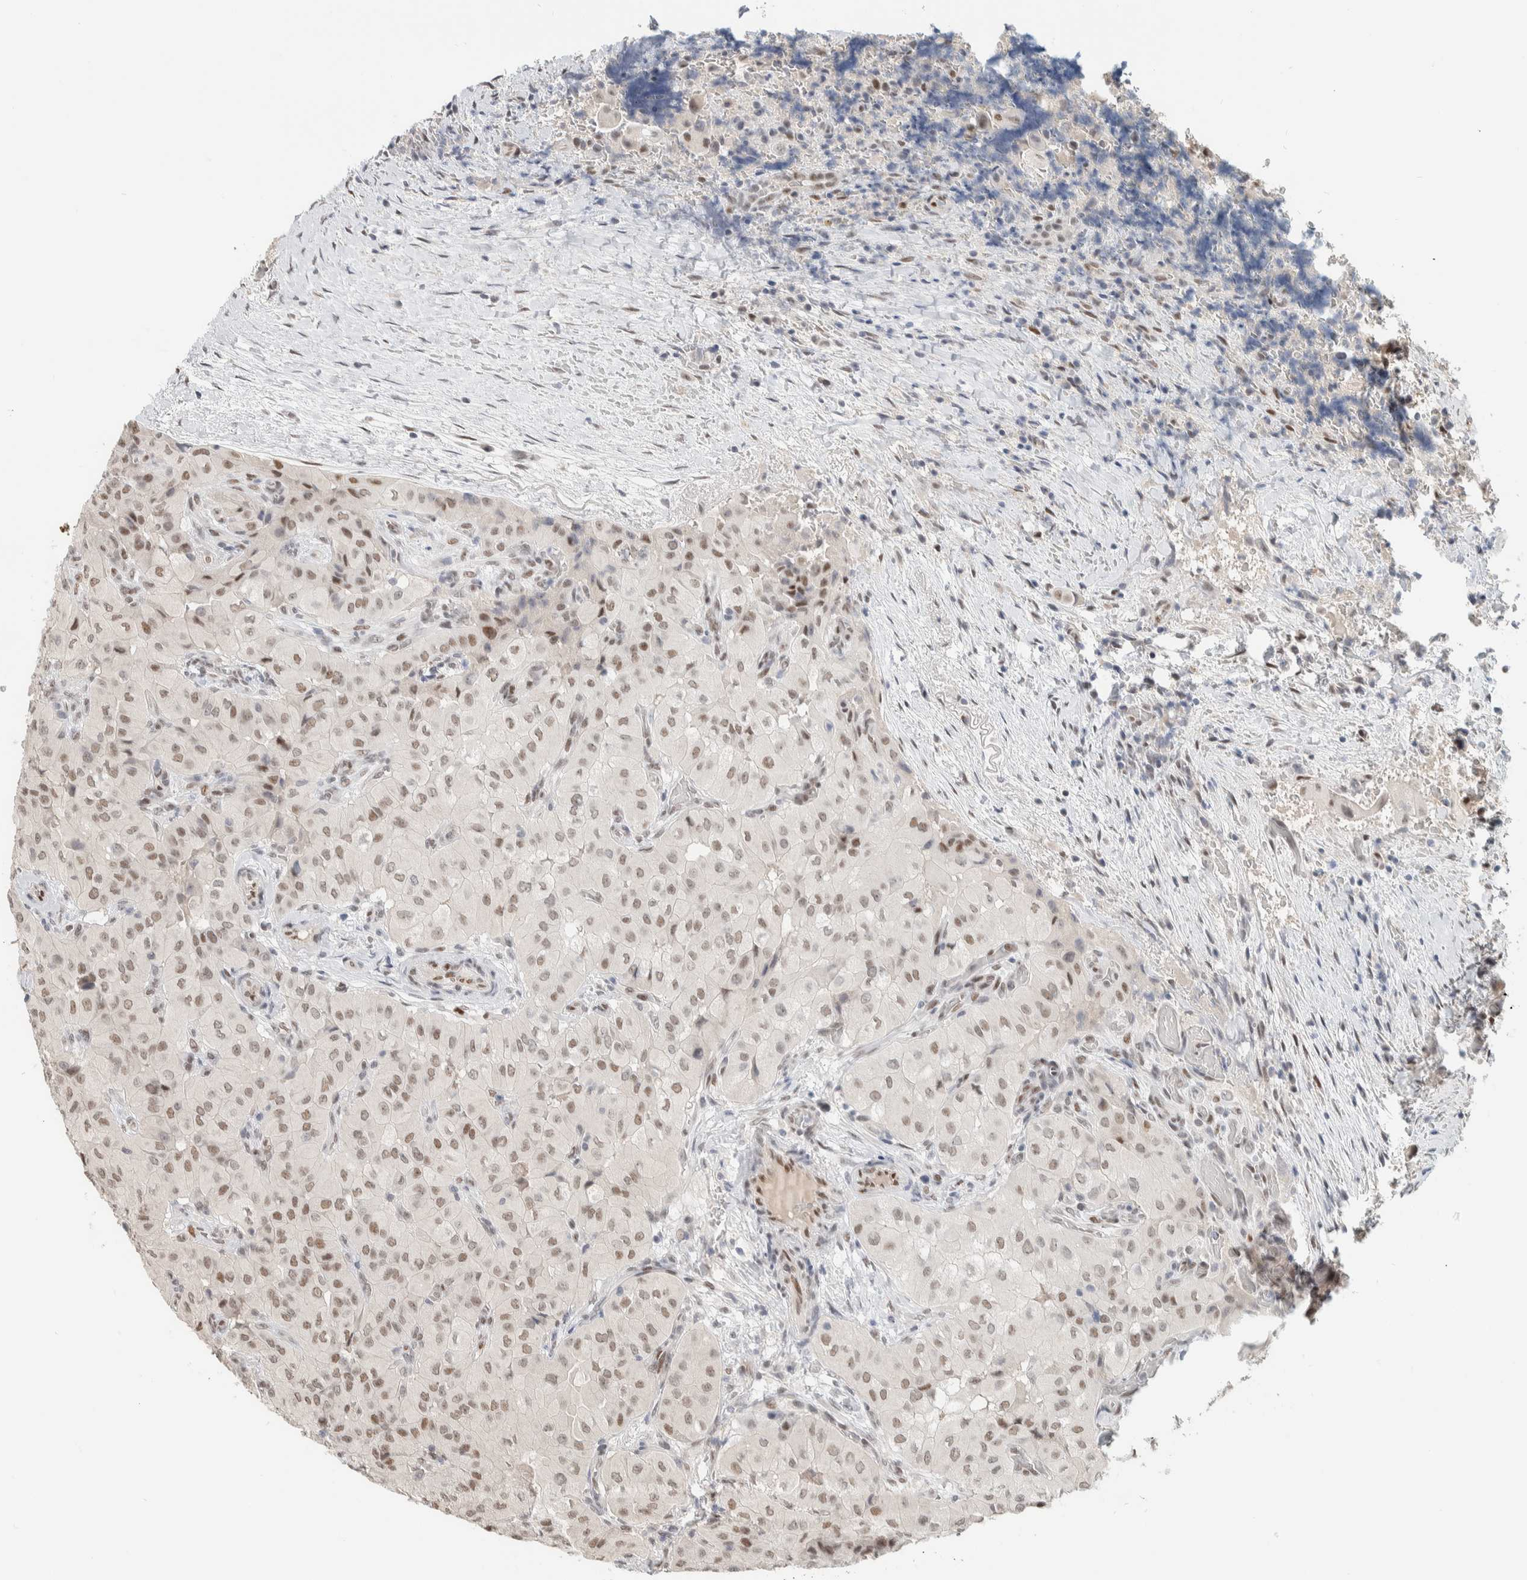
{"staining": {"intensity": "weak", "quantity": ">75%", "location": "nuclear"}, "tissue": "thyroid cancer", "cell_type": "Tumor cells", "image_type": "cancer", "snomed": [{"axis": "morphology", "description": "Papillary adenocarcinoma, NOS"}, {"axis": "topography", "description": "Thyroid gland"}], "caption": "DAB immunohistochemical staining of thyroid cancer exhibits weak nuclear protein staining in about >75% of tumor cells. (DAB (3,3'-diaminobenzidine) IHC, brown staining for protein, blue staining for nuclei).", "gene": "PUS7", "patient": {"sex": "female", "age": 59}}